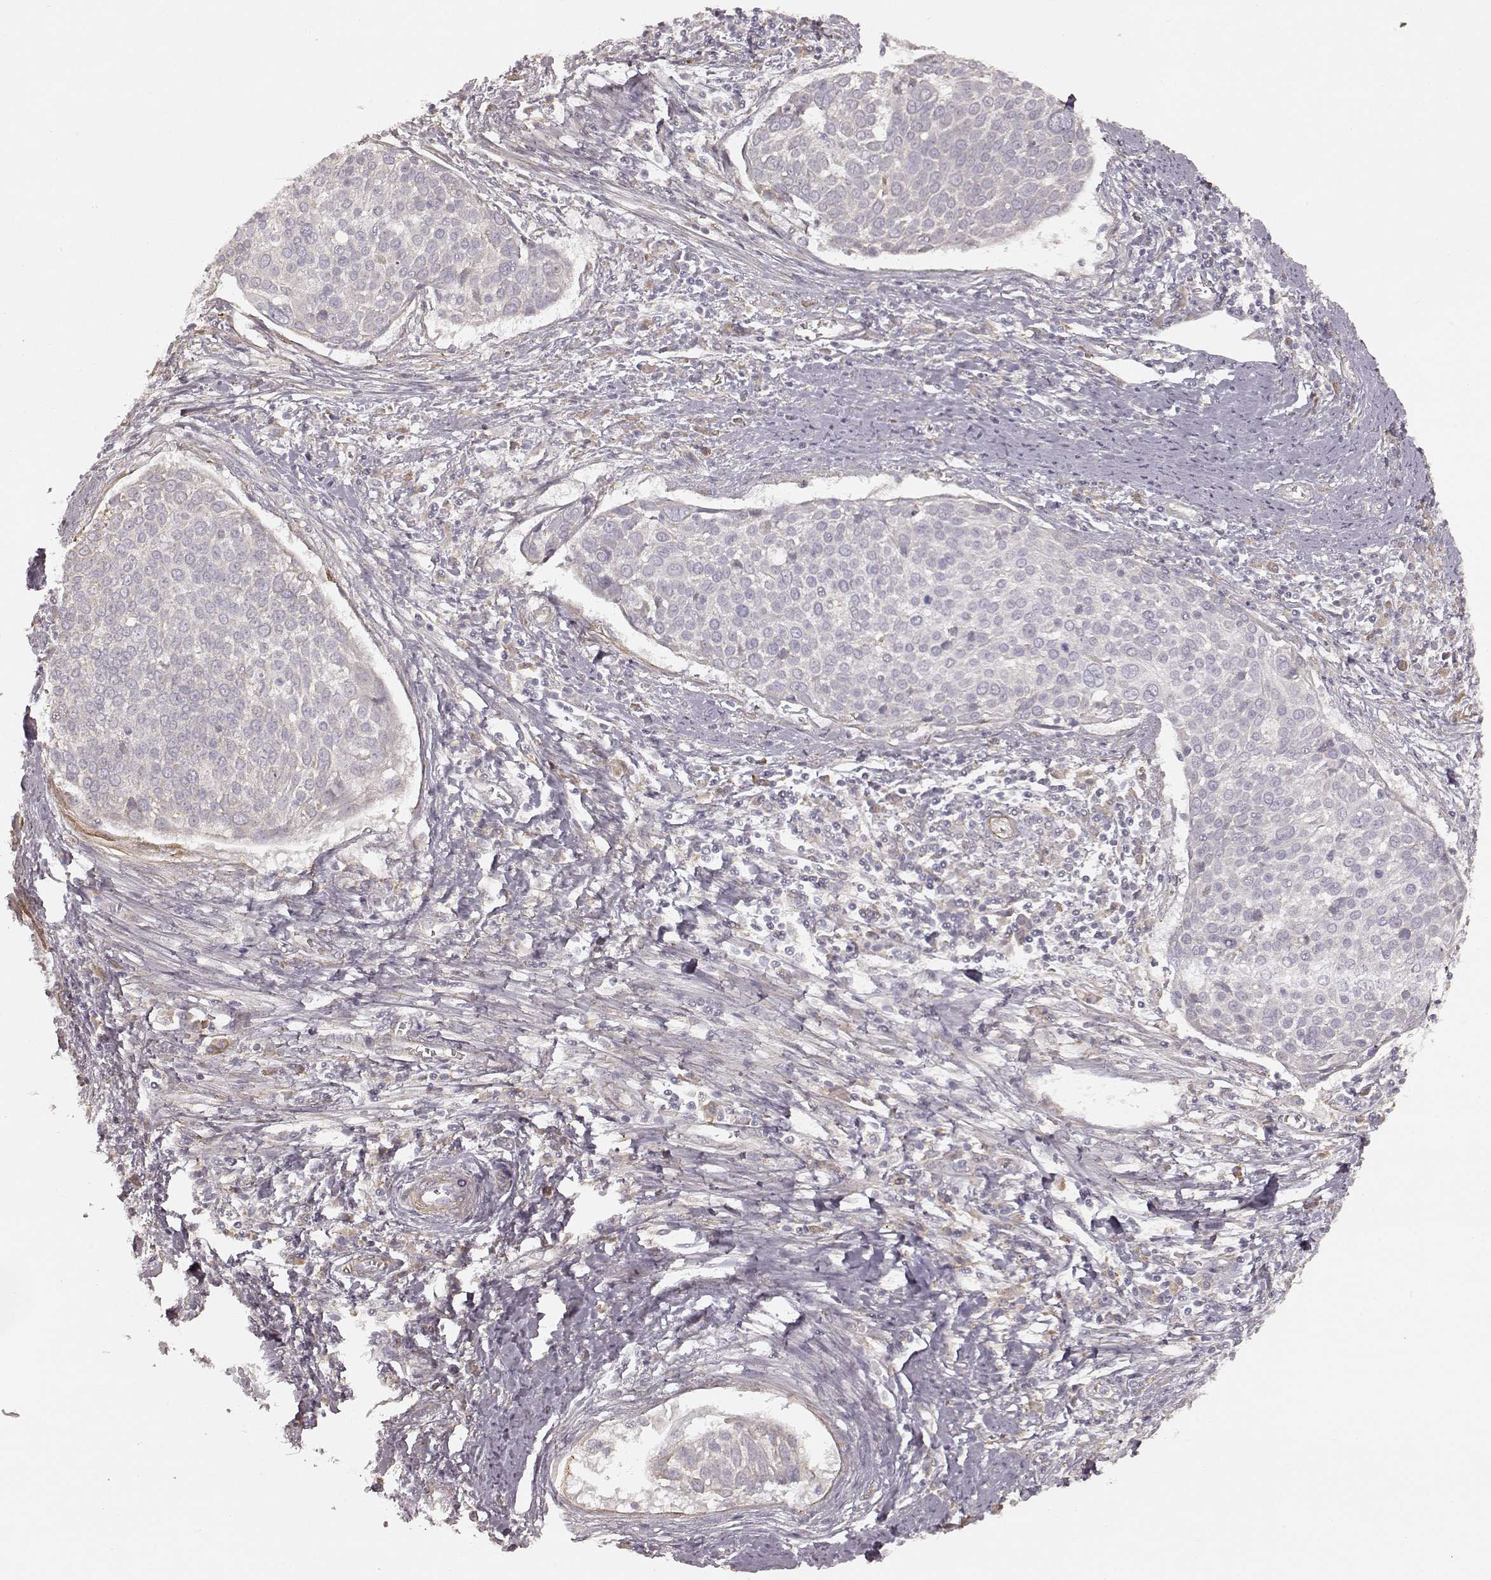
{"staining": {"intensity": "negative", "quantity": "none", "location": "none"}, "tissue": "cervical cancer", "cell_type": "Tumor cells", "image_type": "cancer", "snomed": [{"axis": "morphology", "description": "Squamous cell carcinoma, NOS"}, {"axis": "topography", "description": "Cervix"}], "caption": "Immunohistochemical staining of human squamous cell carcinoma (cervical) reveals no significant positivity in tumor cells.", "gene": "KCNJ9", "patient": {"sex": "female", "age": 39}}